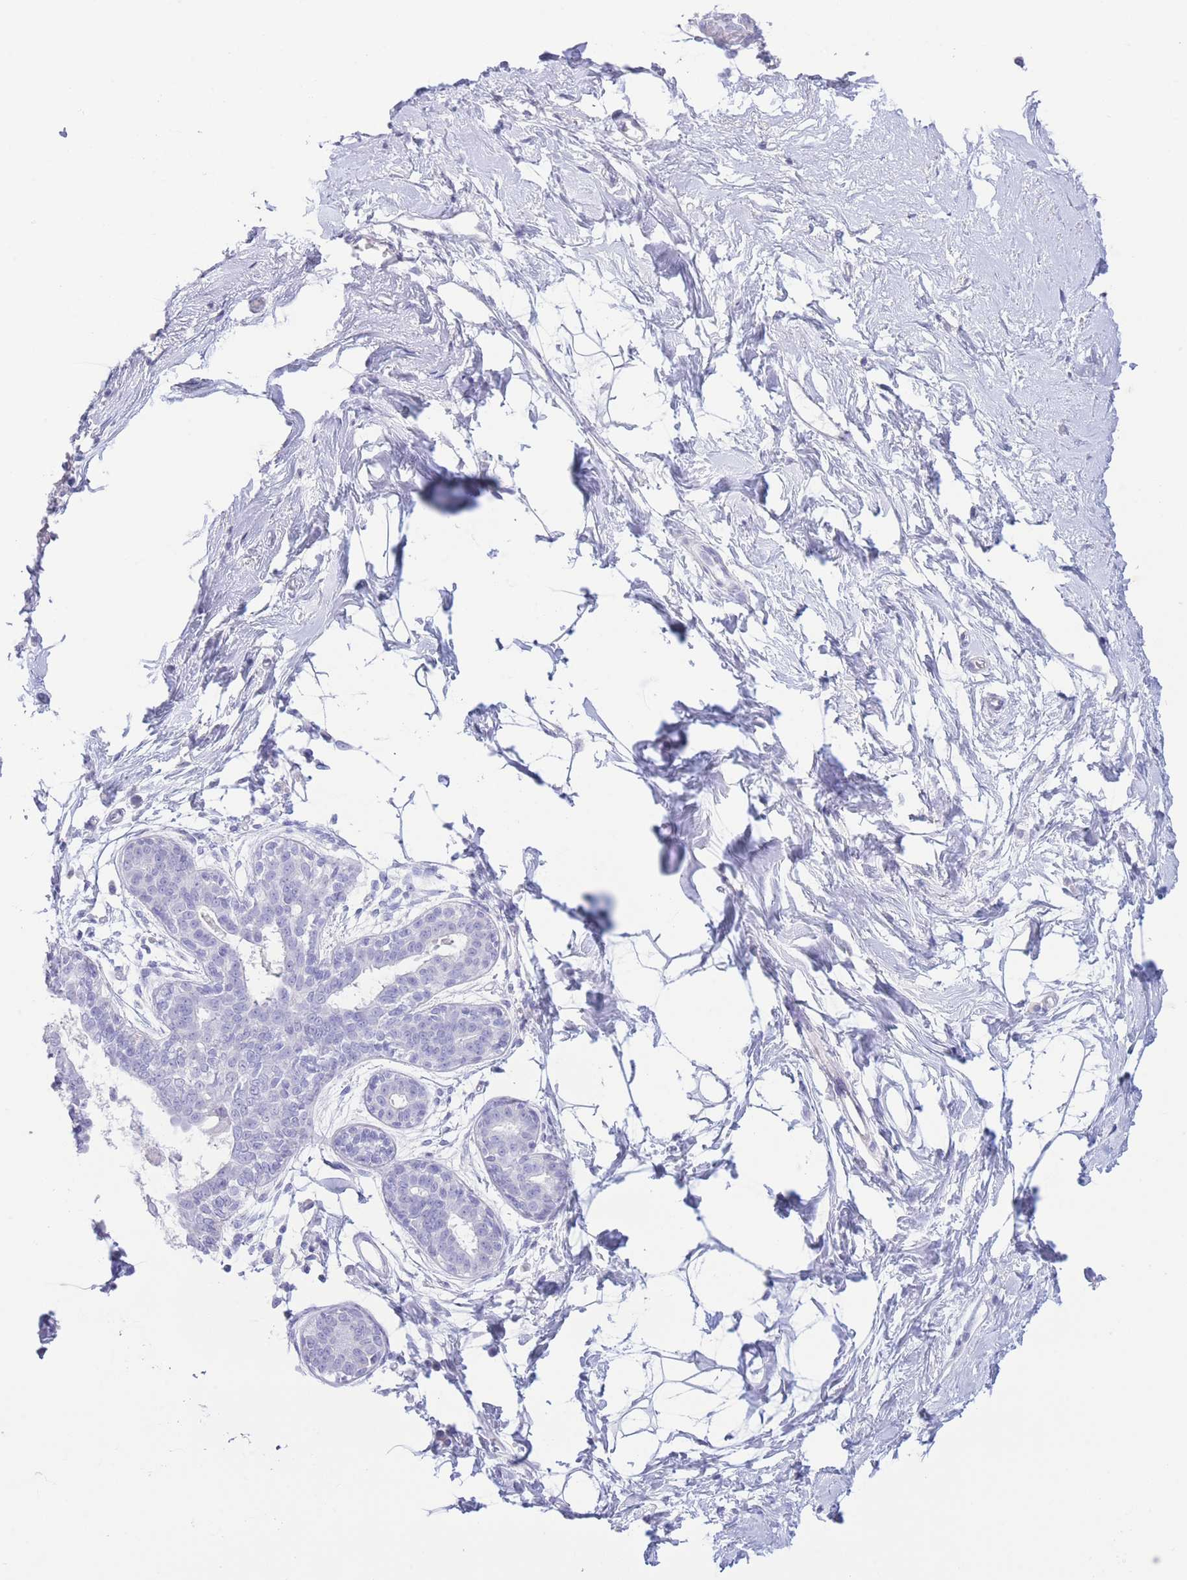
{"staining": {"intensity": "negative", "quantity": "none", "location": "none"}, "tissue": "breast", "cell_type": "Adipocytes", "image_type": "normal", "snomed": [{"axis": "morphology", "description": "Normal tissue, NOS"}, {"axis": "topography", "description": "Breast"}], "caption": "Adipocytes show no significant expression in normal breast. The staining was performed using DAB to visualize the protein expression in brown, while the nuclei were stained in blue with hematoxylin (Magnification: 20x).", "gene": "PKLR", "patient": {"sex": "female", "age": 45}}